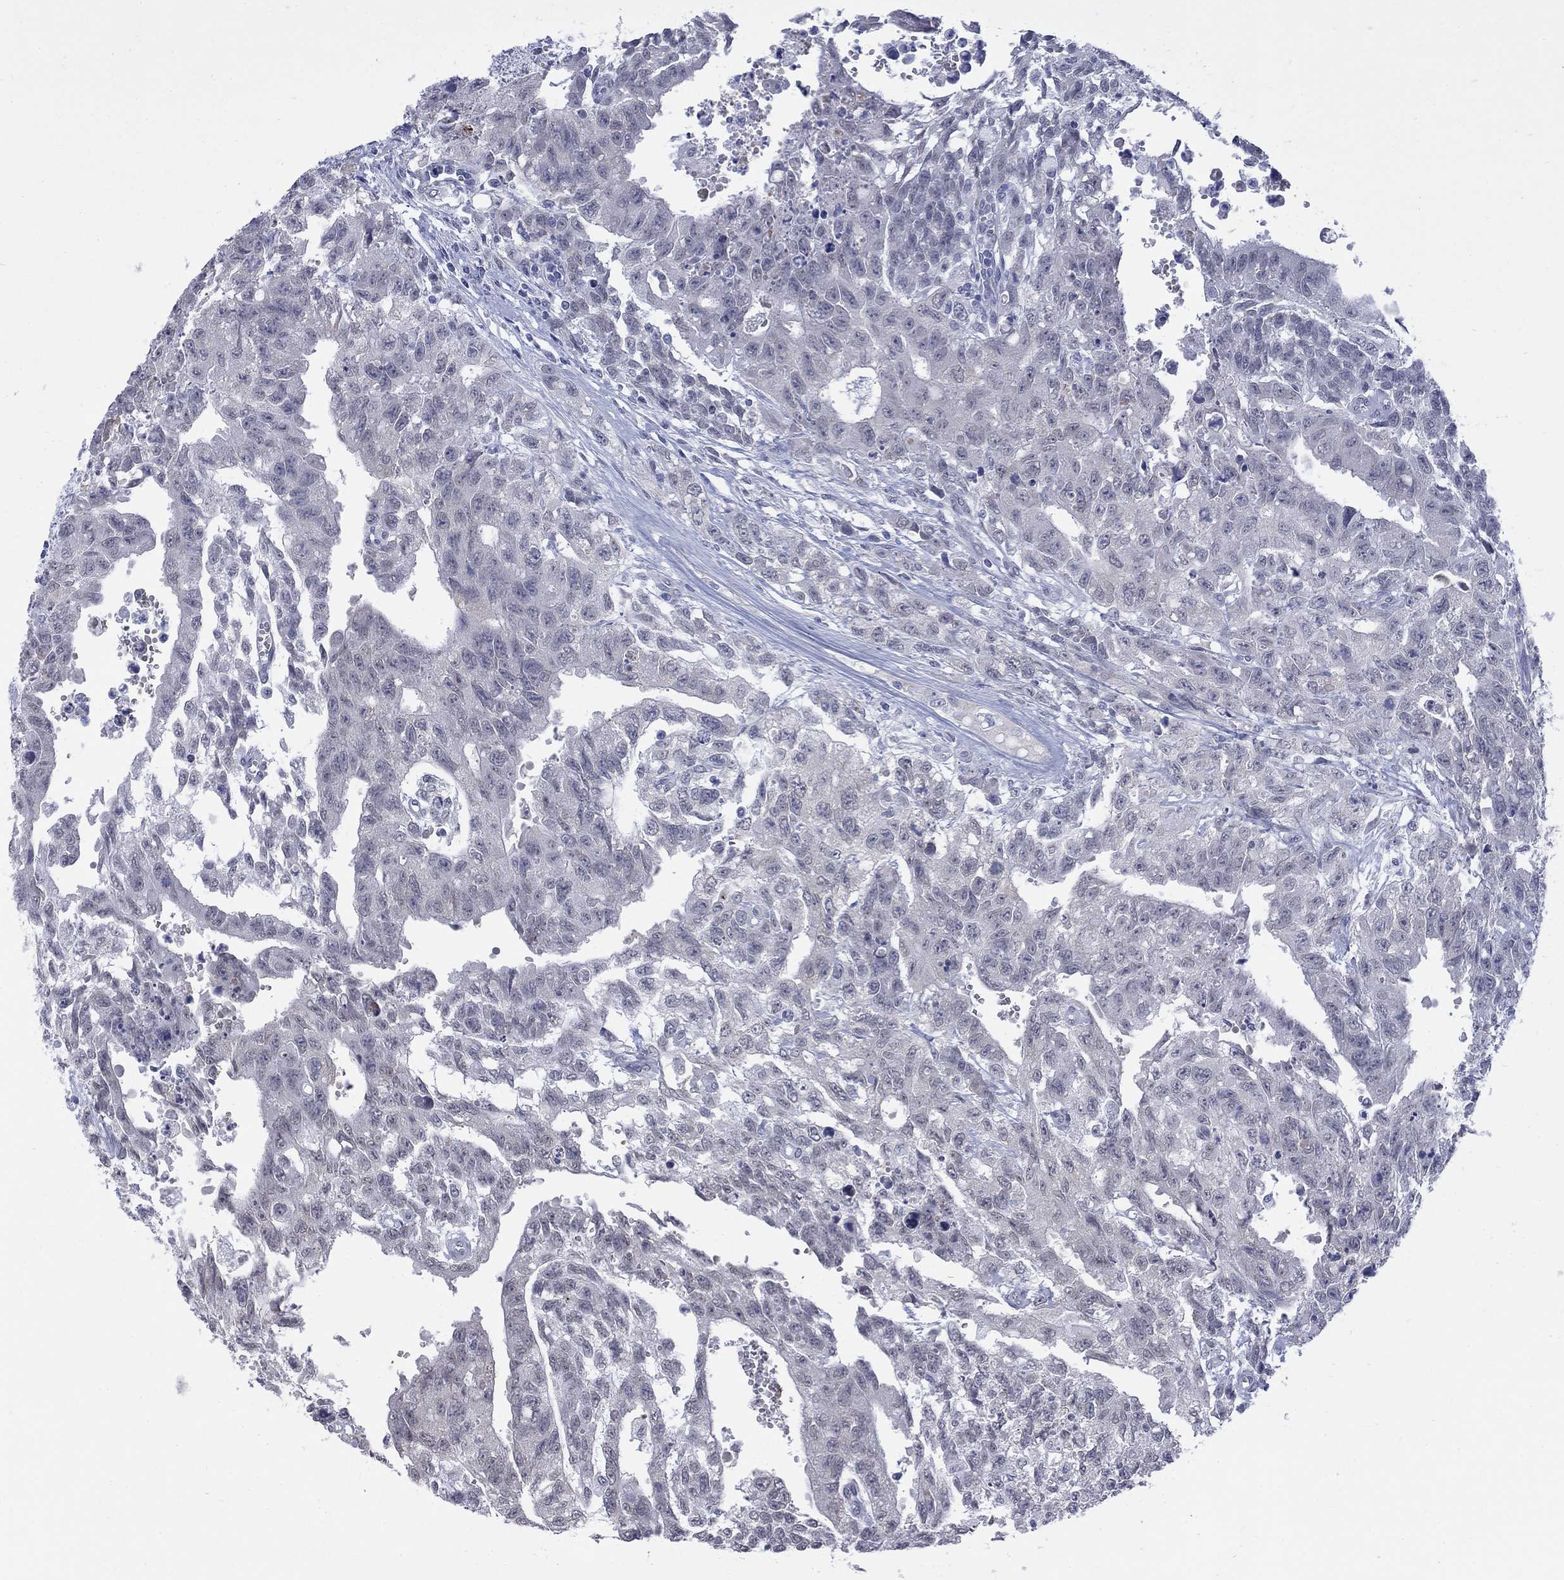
{"staining": {"intensity": "negative", "quantity": "none", "location": "none"}, "tissue": "testis cancer", "cell_type": "Tumor cells", "image_type": "cancer", "snomed": [{"axis": "morphology", "description": "Carcinoma, Embryonal, NOS"}, {"axis": "topography", "description": "Testis"}], "caption": "This is an IHC histopathology image of embryonal carcinoma (testis). There is no staining in tumor cells.", "gene": "ECEL1", "patient": {"sex": "male", "age": 24}}